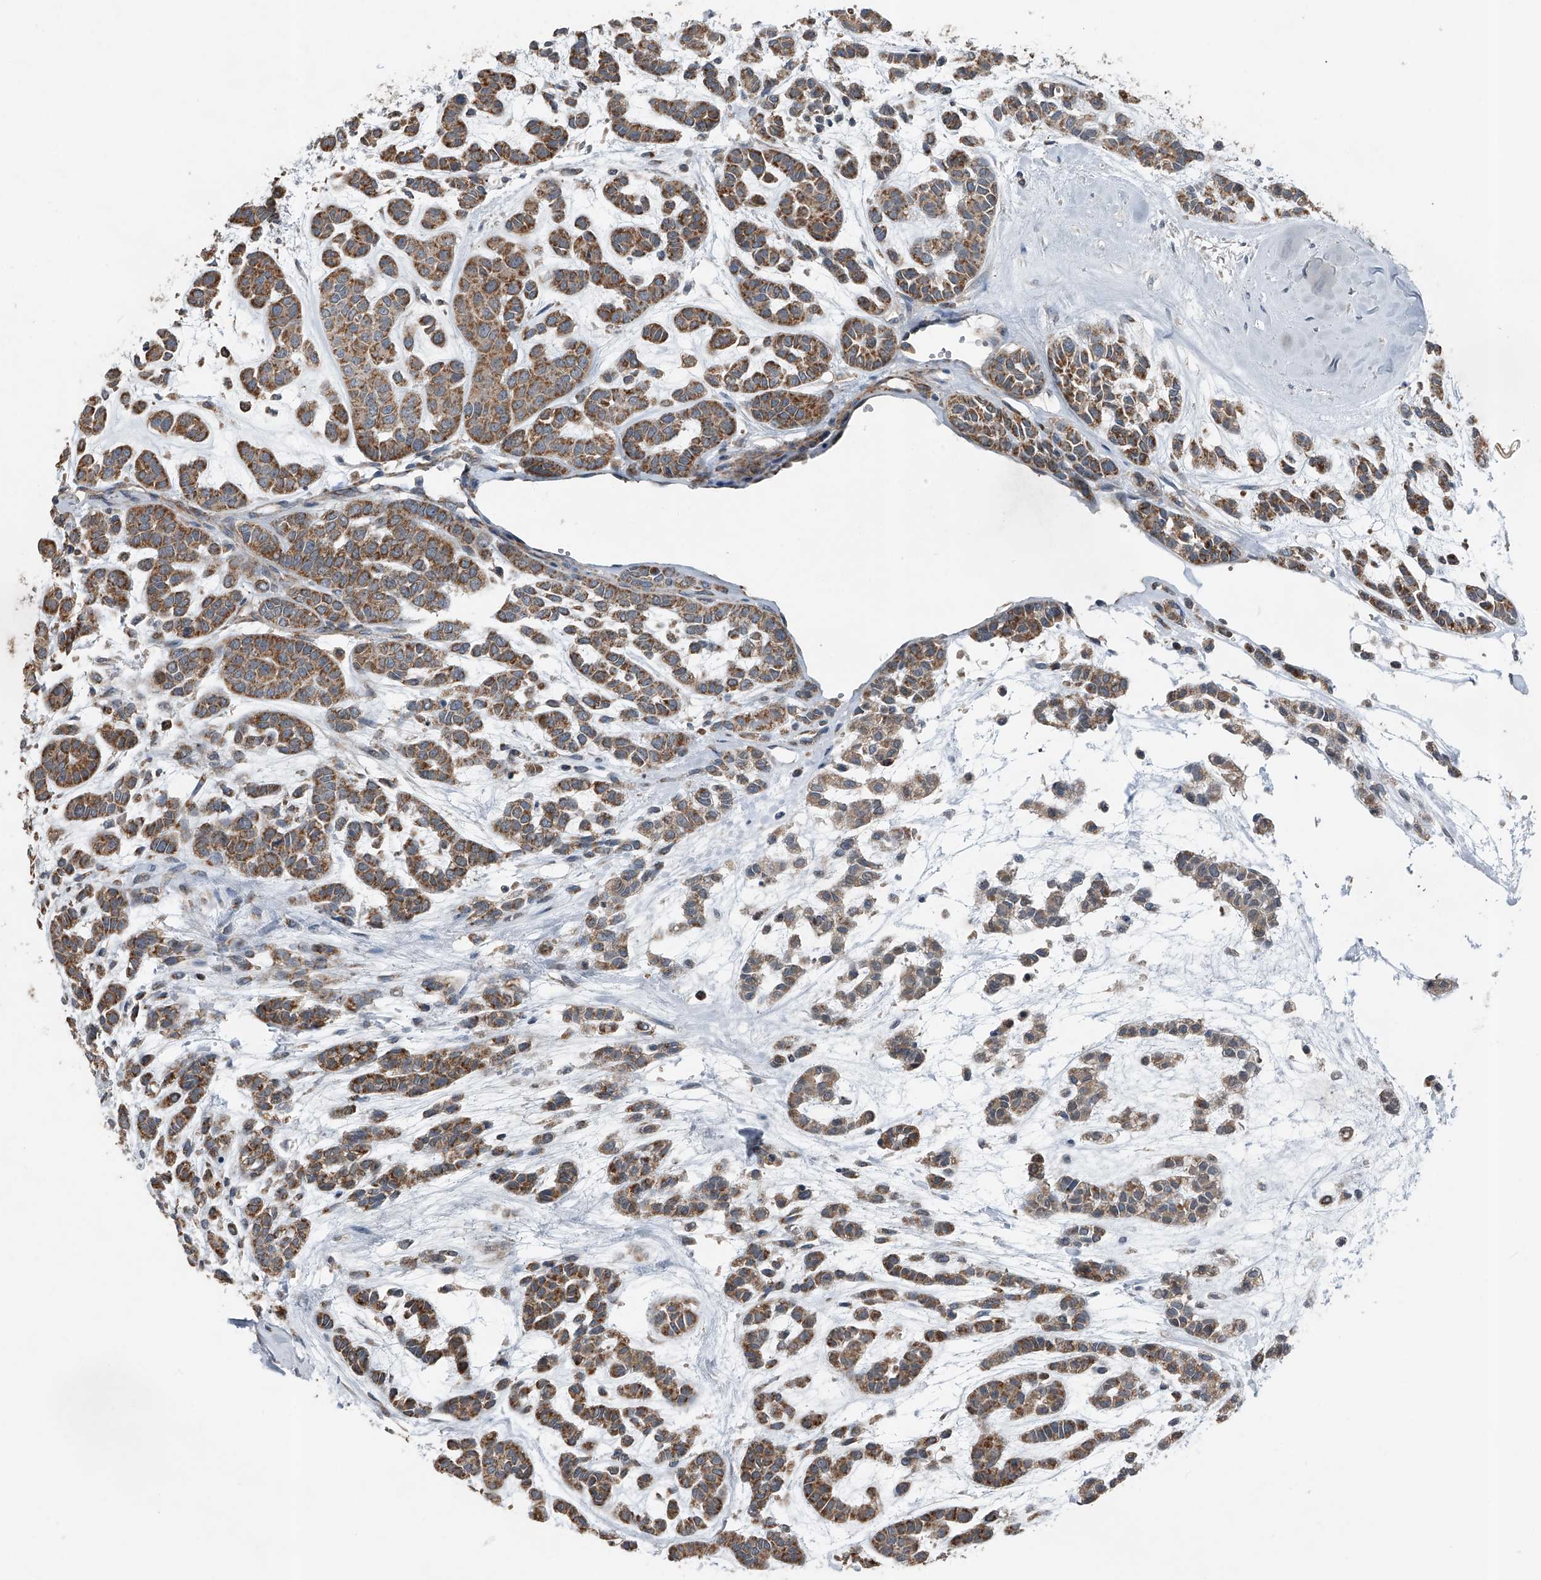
{"staining": {"intensity": "moderate", "quantity": ">75%", "location": "cytoplasmic/membranous"}, "tissue": "head and neck cancer", "cell_type": "Tumor cells", "image_type": "cancer", "snomed": [{"axis": "morphology", "description": "Adenocarcinoma, NOS"}, {"axis": "morphology", "description": "Adenoma, NOS"}, {"axis": "topography", "description": "Head-Neck"}], "caption": "DAB (3,3'-diaminobenzidine) immunohistochemical staining of human head and neck adenocarcinoma exhibits moderate cytoplasmic/membranous protein positivity in approximately >75% of tumor cells.", "gene": "CHRNA7", "patient": {"sex": "female", "age": 55}}